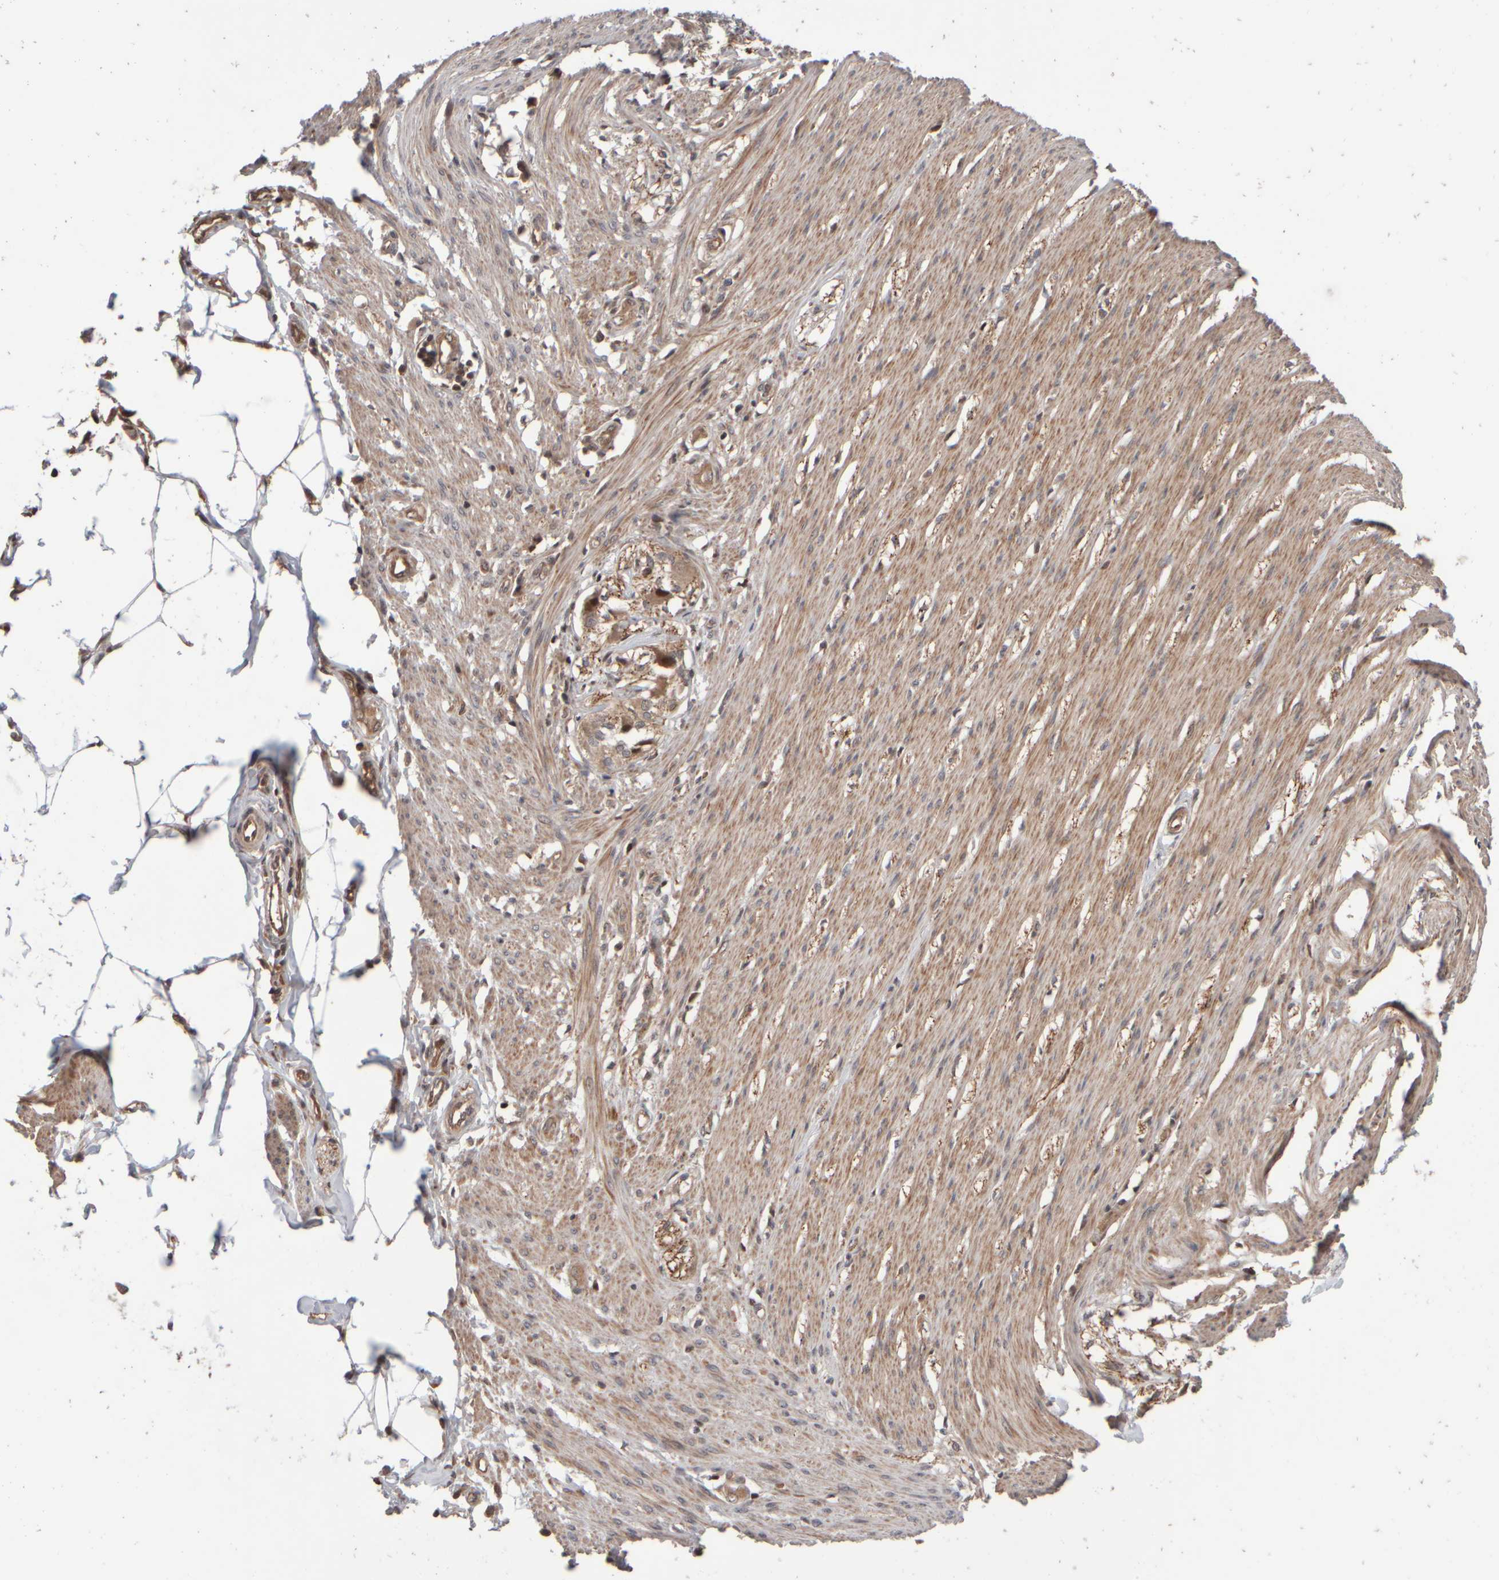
{"staining": {"intensity": "moderate", "quantity": ">75%", "location": "cytoplasmic/membranous"}, "tissue": "smooth muscle", "cell_type": "Smooth muscle cells", "image_type": "normal", "snomed": [{"axis": "morphology", "description": "Normal tissue, NOS"}, {"axis": "morphology", "description": "Adenocarcinoma, NOS"}, {"axis": "topography", "description": "Smooth muscle"}, {"axis": "topography", "description": "Colon"}], "caption": "DAB immunohistochemical staining of unremarkable human smooth muscle exhibits moderate cytoplasmic/membranous protein positivity in about >75% of smooth muscle cells. (DAB (3,3'-diaminobenzidine) IHC, brown staining for protein, blue staining for nuclei).", "gene": "ABHD11", "patient": {"sex": "male", "age": 14}}